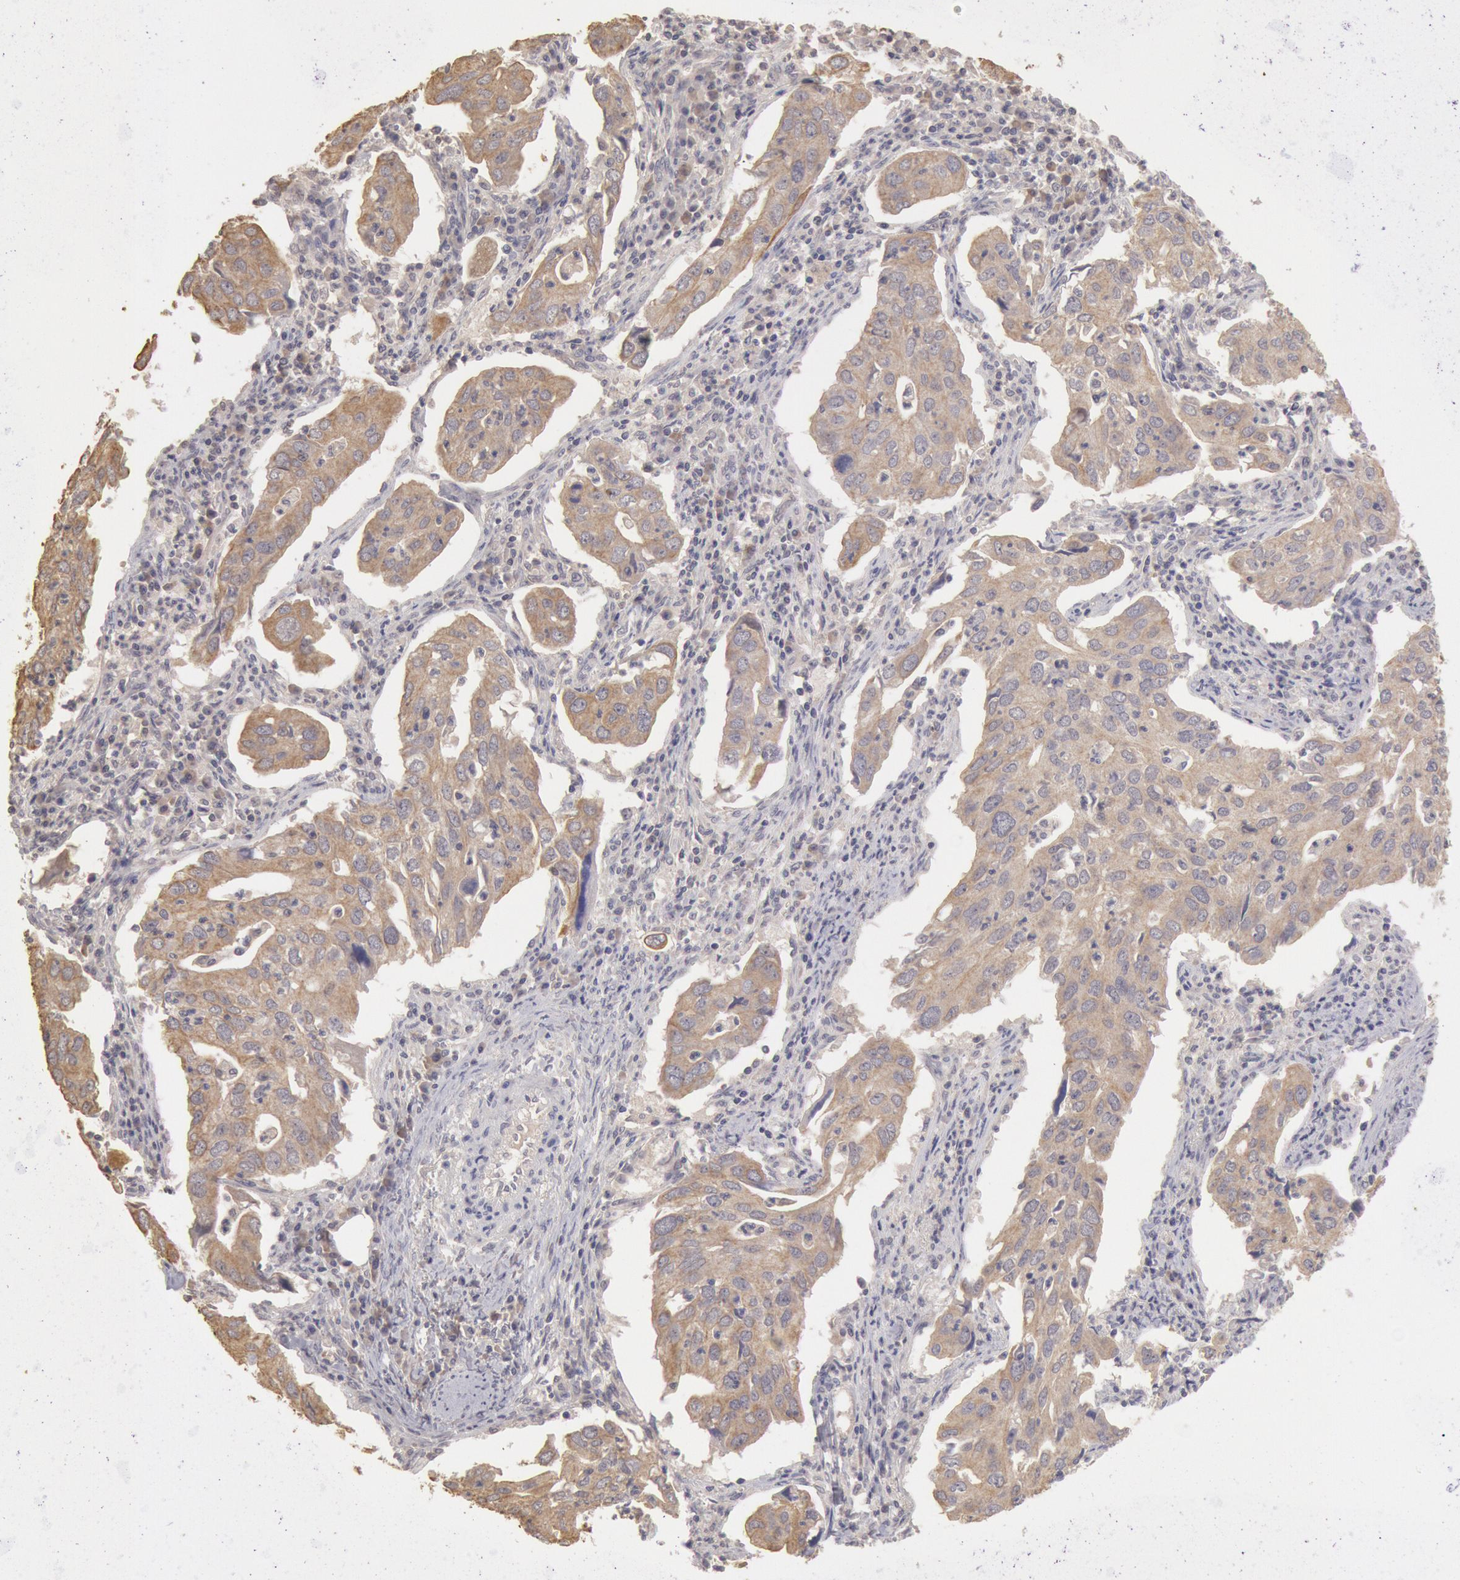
{"staining": {"intensity": "weak", "quantity": ">75%", "location": "cytoplasmic/membranous"}, "tissue": "lung cancer", "cell_type": "Tumor cells", "image_type": "cancer", "snomed": [{"axis": "morphology", "description": "Adenocarcinoma, NOS"}, {"axis": "topography", "description": "Lung"}], "caption": "Adenocarcinoma (lung) stained for a protein (brown) displays weak cytoplasmic/membranous positive expression in about >75% of tumor cells.", "gene": "ZFP36L1", "patient": {"sex": "male", "age": 48}}